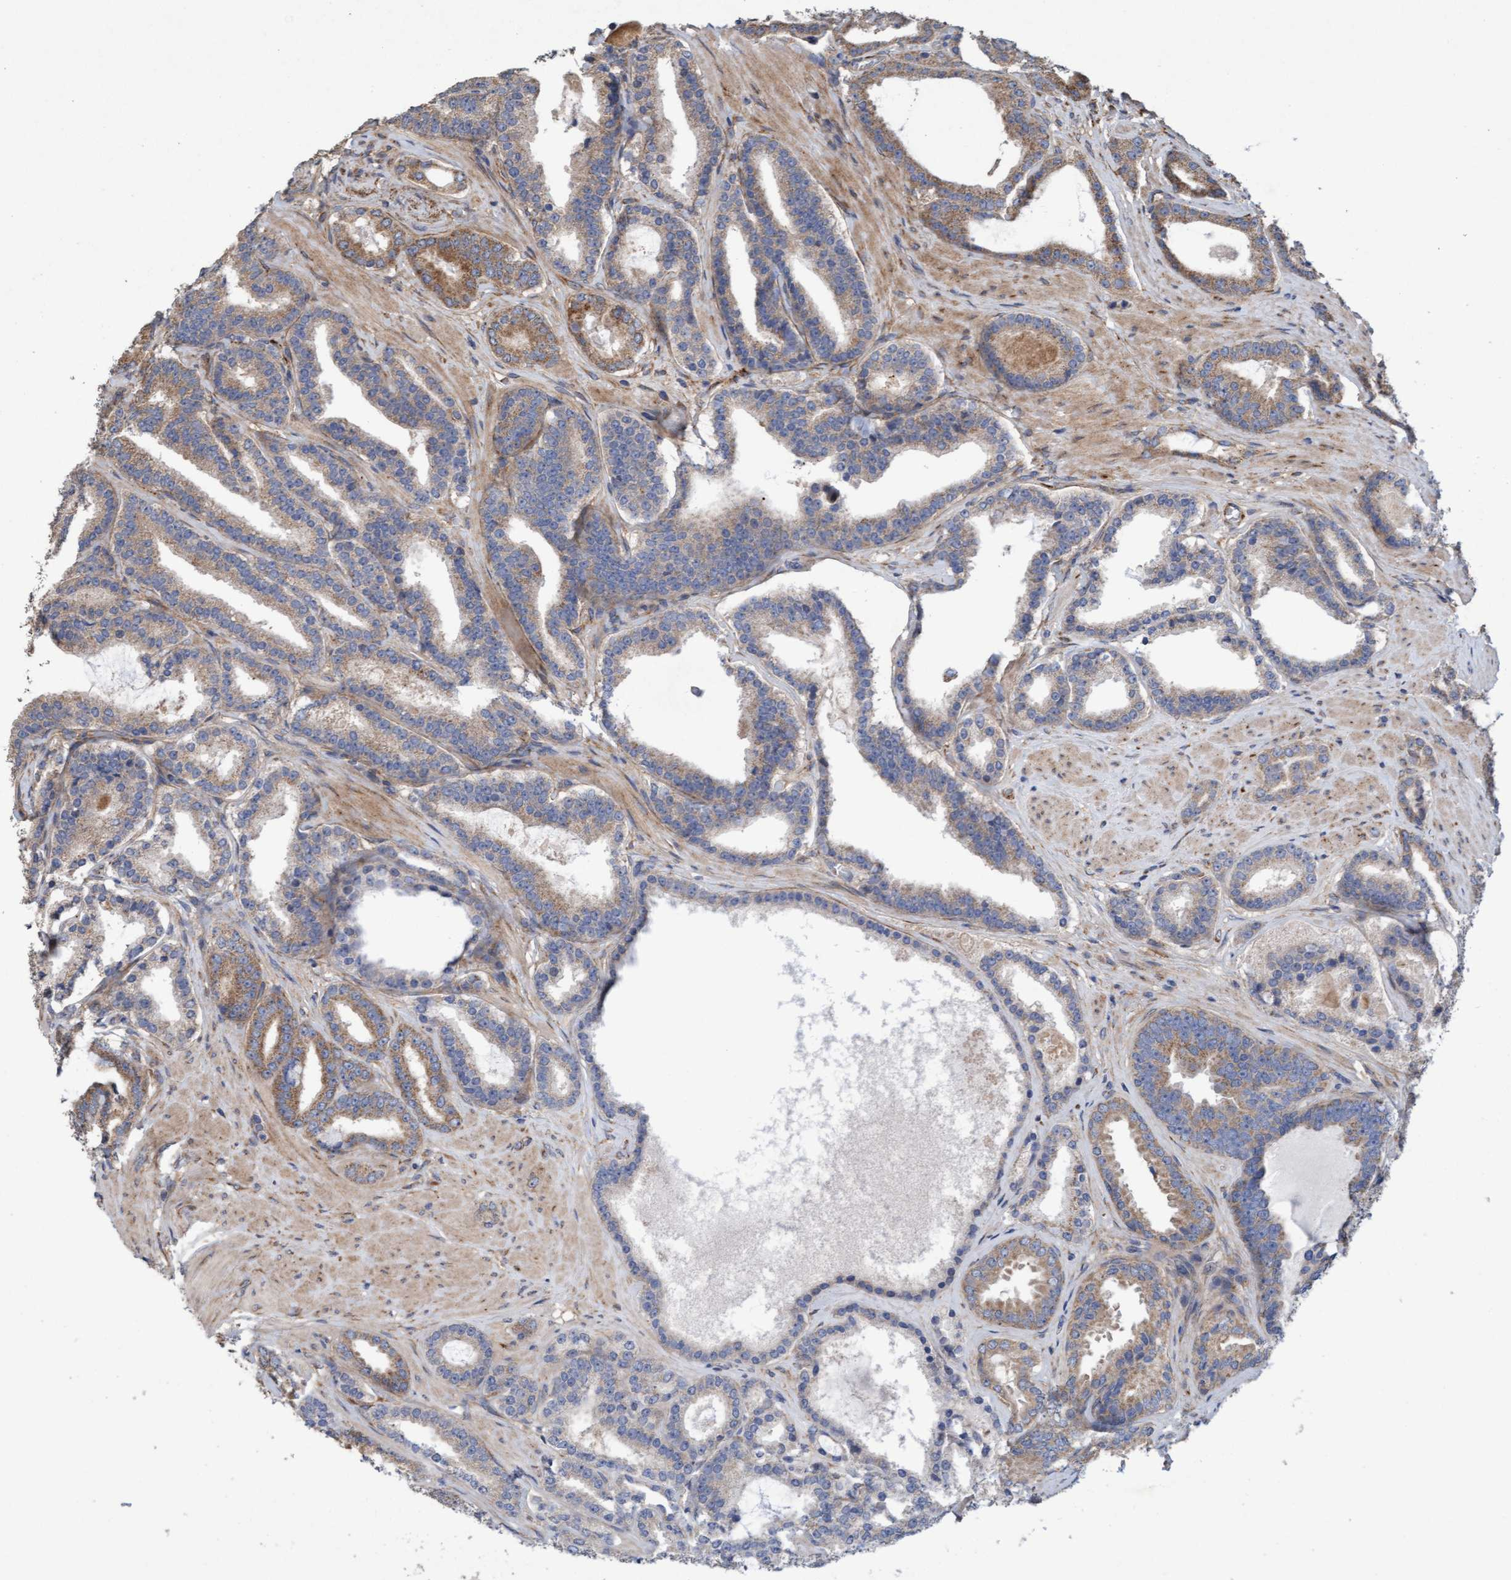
{"staining": {"intensity": "moderate", "quantity": ">75%", "location": "cytoplasmic/membranous"}, "tissue": "prostate cancer", "cell_type": "Tumor cells", "image_type": "cancer", "snomed": [{"axis": "morphology", "description": "Adenocarcinoma, High grade"}, {"axis": "topography", "description": "Prostate"}], "caption": "Human prostate cancer (adenocarcinoma (high-grade)) stained with a brown dye shows moderate cytoplasmic/membranous positive positivity in about >75% of tumor cells.", "gene": "DDHD2", "patient": {"sex": "male", "age": 60}}